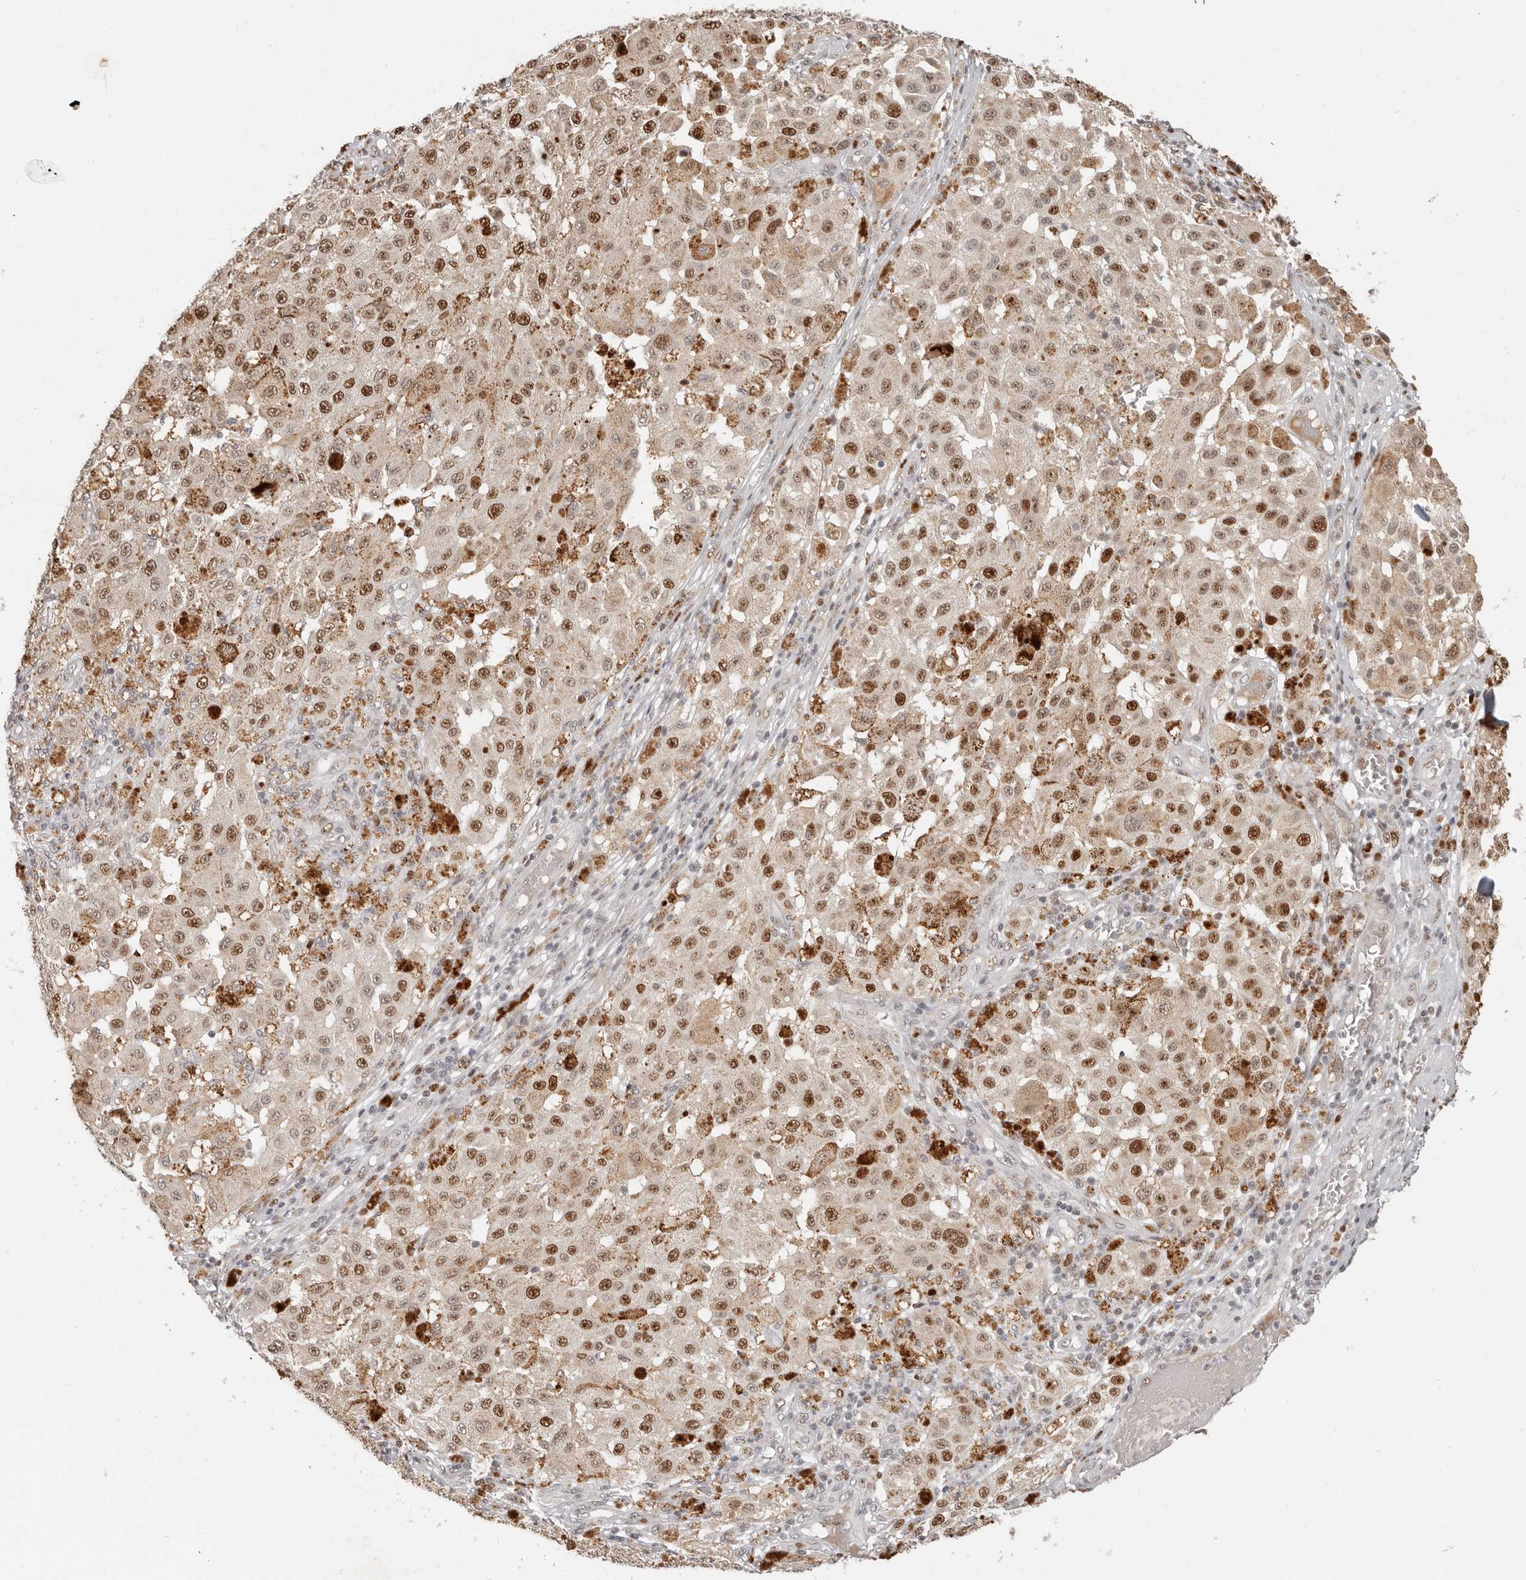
{"staining": {"intensity": "moderate", "quantity": ">75%", "location": "nuclear"}, "tissue": "melanoma", "cell_type": "Tumor cells", "image_type": "cancer", "snomed": [{"axis": "morphology", "description": "Malignant melanoma, NOS"}, {"axis": "topography", "description": "Skin"}], "caption": "Tumor cells demonstrate medium levels of moderate nuclear positivity in approximately >75% of cells in human melanoma. The staining was performed using DAB to visualize the protein expression in brown, while the nuclei were stained in blue with hematoxylin (Magnification: 20x).", "gene": "RFC2", "patient": {"sex": "female", "age": 64}}